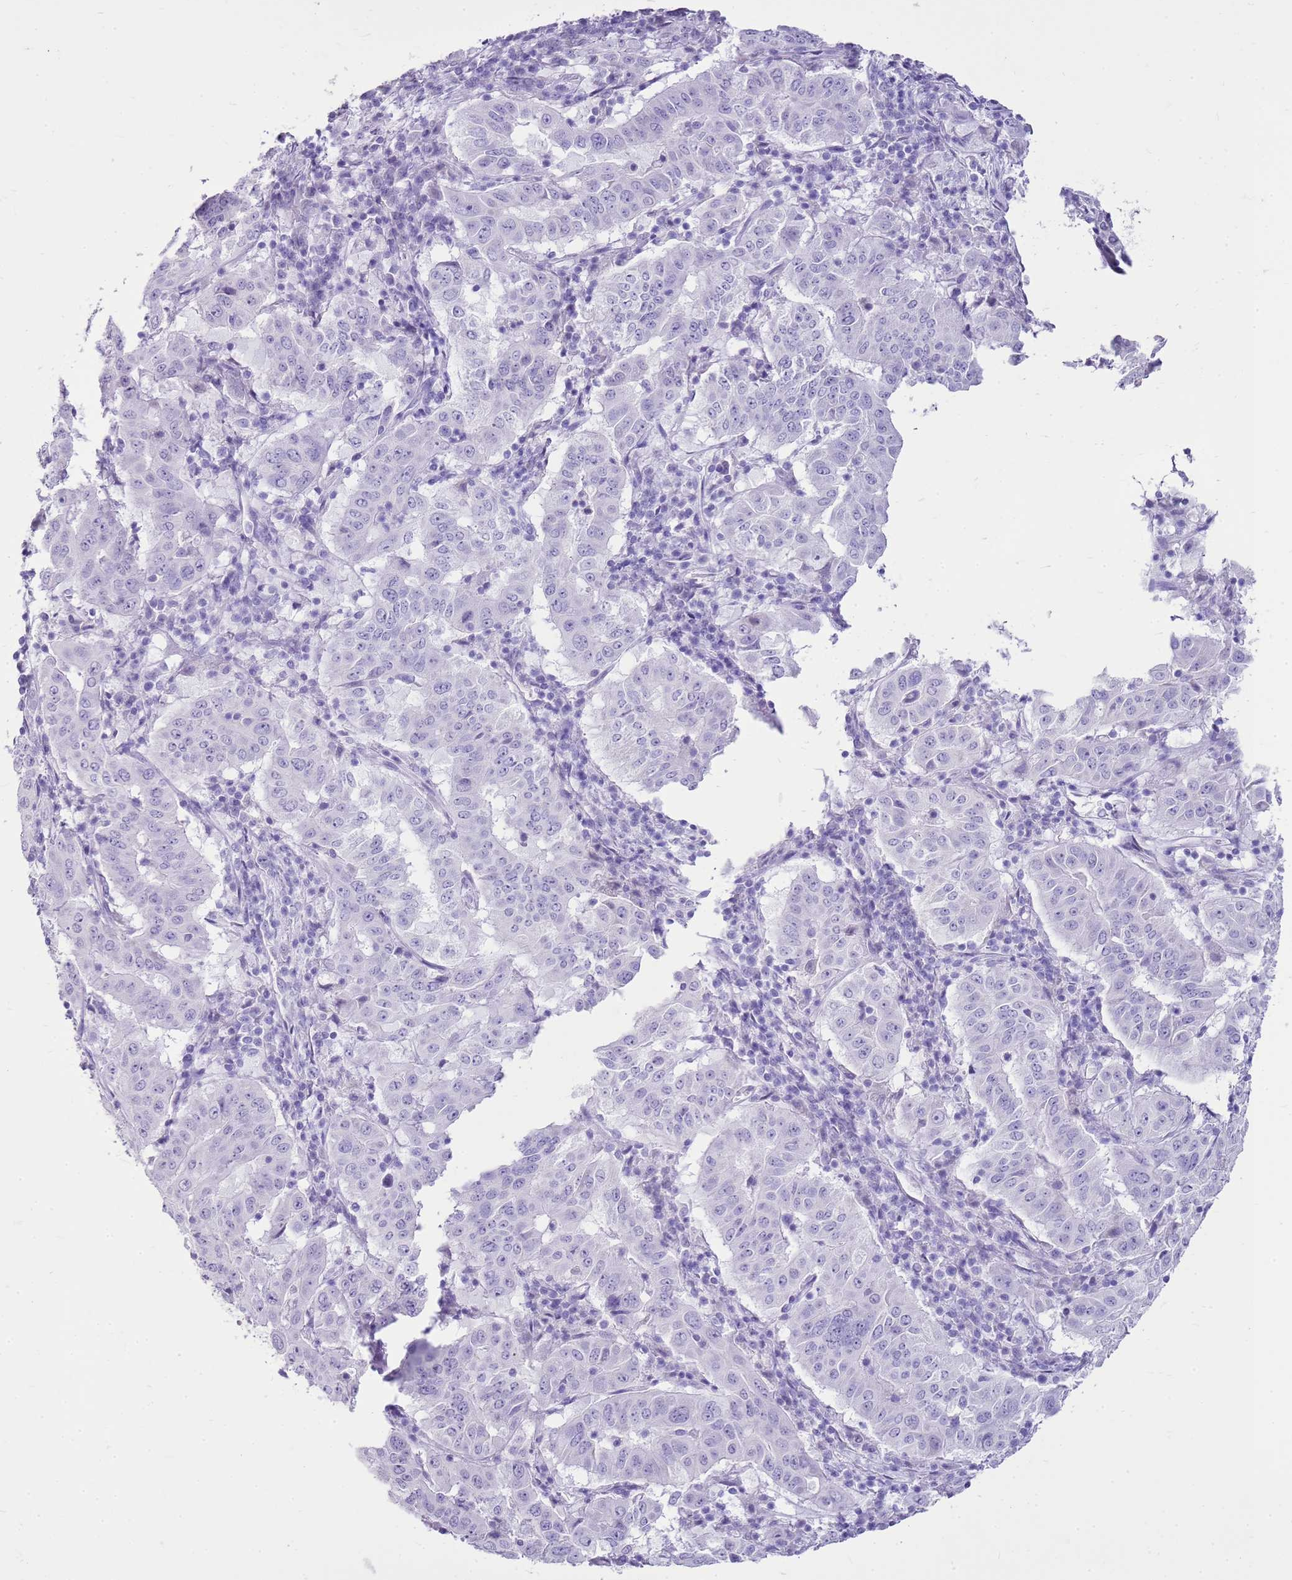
{"staining": {"intensity": "negative", "quantity": "none", "location": "none"}, "tissue": "pancreatic cancer", "cell_type": "Tumor cells", "image_type": "cancer", "snomed": [{"axis": "morphology", "description": "Adenocarcinoma, NOS"}, {"axis": "topography", "description": "Pancreas"}], "caption": "Tumor cells show no significant protein positivity in pancreatic cancer. (DAB immunohistochemistry with hematoxylin counter stain).", "gene": "CA8", "patient": {"sex": "male", "age": 63}}